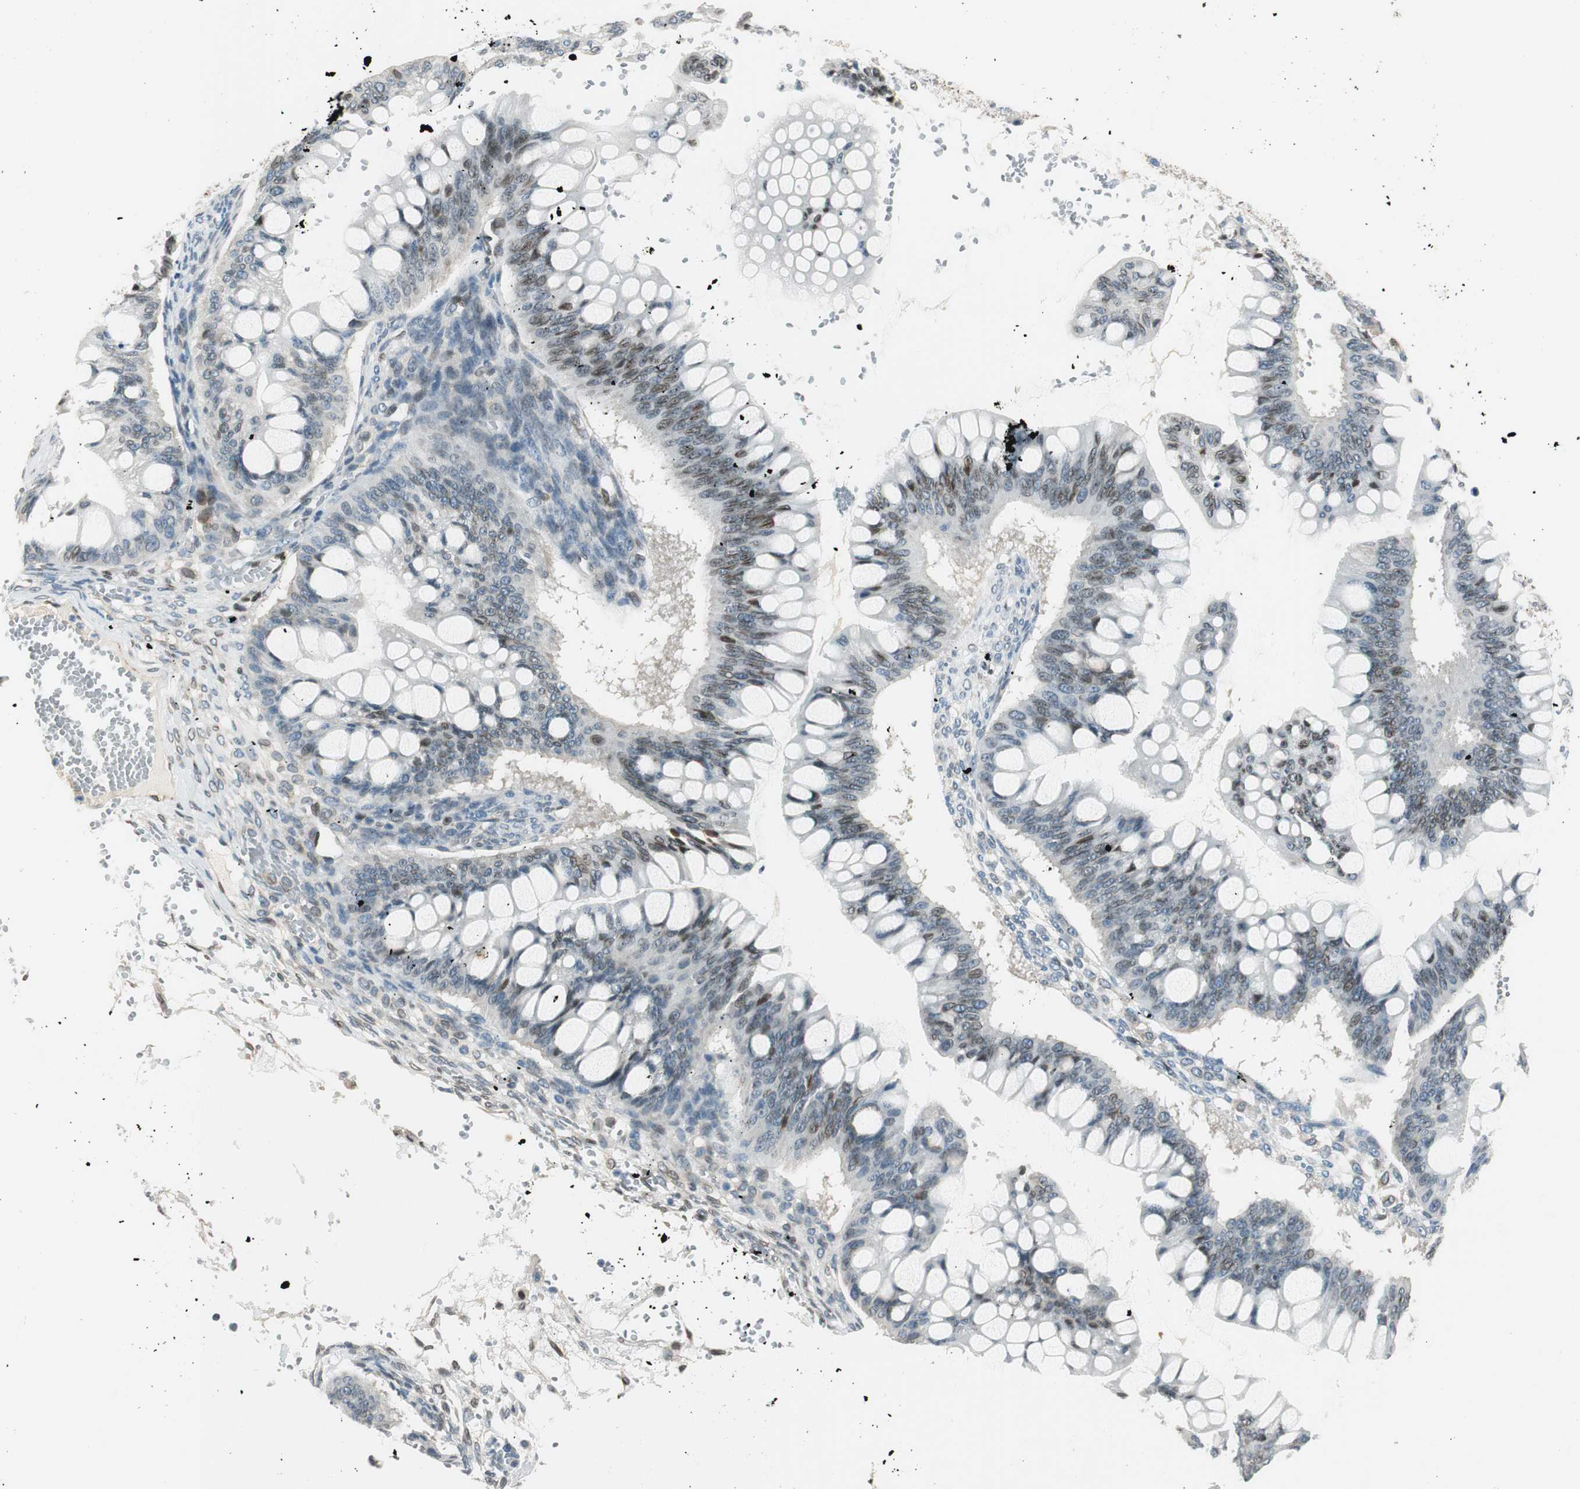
{"staining": {"intensity": "weak", "quantity": "25%-75%", "location": "nuclear"}, "tissue": "ovarian cancer", "cell_type": "Tumor cells", "image_type": "cancer", "snomed": [{"axis": "morphology", "description": "Cystadenocarcinoma, mucinous, NOS"}, {"axis": "topography", "description": "Ovary"}], "caption": "The immunohistochemical stain highlights weak nuclear expression in tumor cells of ovarian cancer tissue. The staining is performed using DAB (3,3'-diaminobenzidine) brown chromogen to label protein expression. The nuclei are counter-stained blue using hematoxylin.", "gene": "TMEM260", "patient": {"sex": "female", "age": 73}}